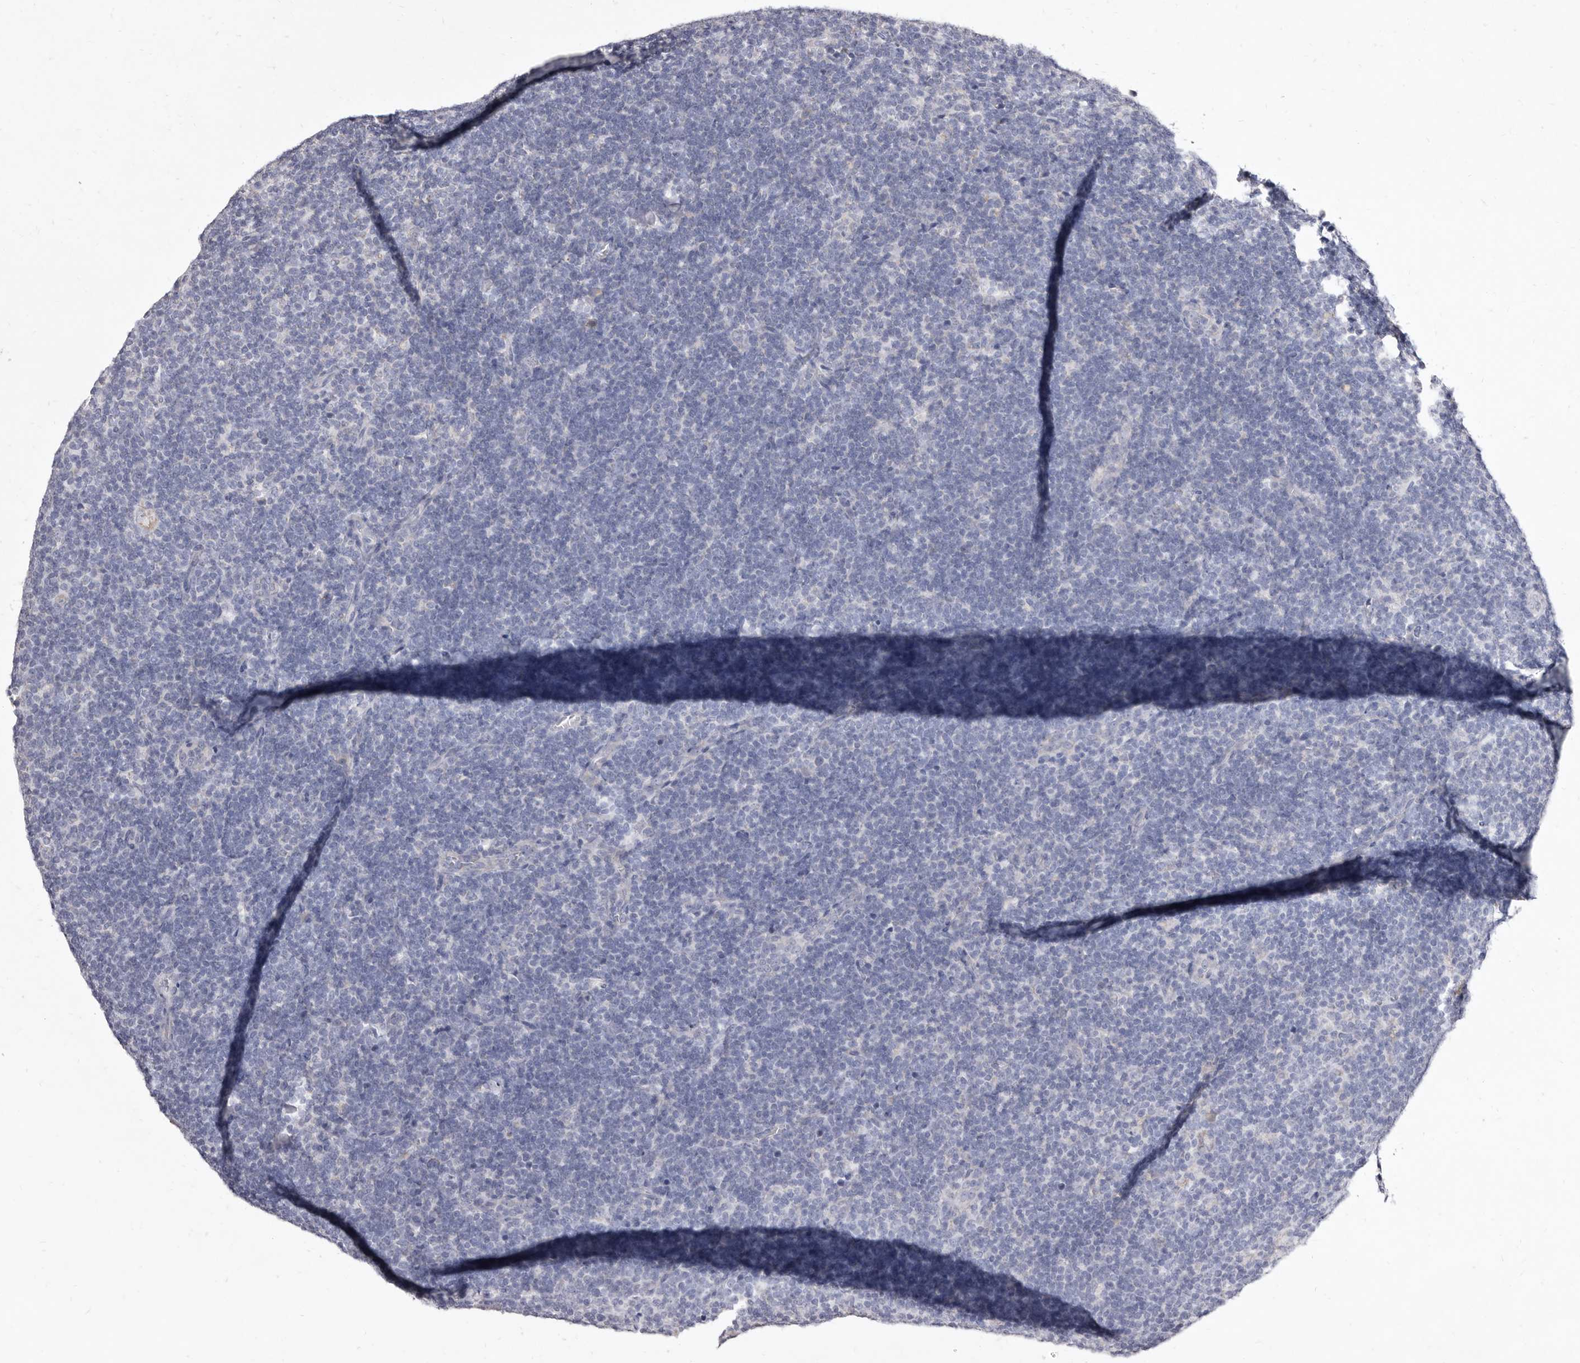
{"staining": {"intensity": "negative", "quantity": "none", "location": "none"}, "tissue": "lymphoma", "cell_type": "Tumor cells", "image_type": "cancer", "snomed": [{"axis": "morphology", "description": "Hodgkin's disease, NOS"}, {"axis": "topography", "description": "Lymph node"}], "caption": "Tumor cells show no significant protein staining in Hodgkin's disease.", "gene": "CYP2E1", "patient": {"sex": "female", "age": 57}}